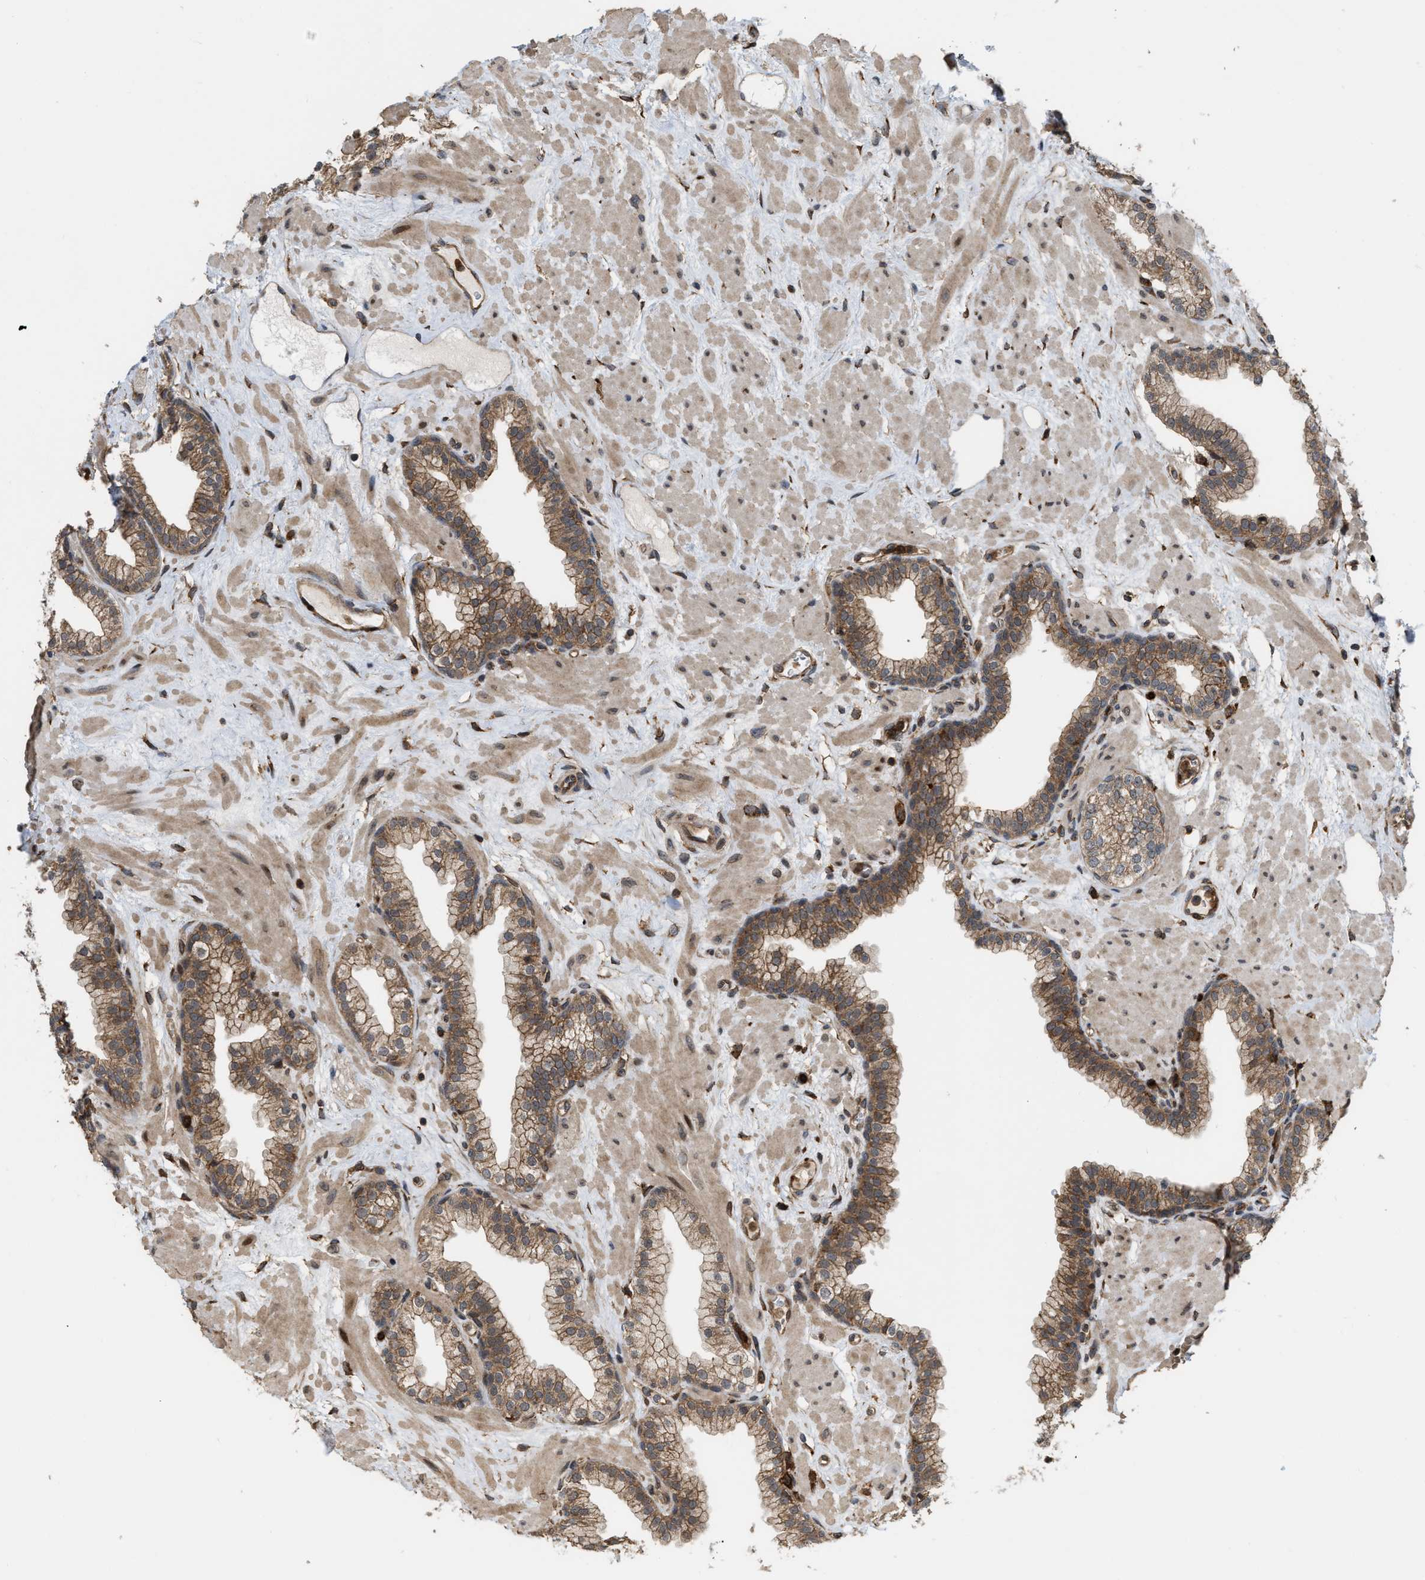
{"staining": {"intensity": "strong", "quantity": ">75%", "location": "cytoplasmic/membranous"}, "tissue": "prostate", "cell_type": "Glandular cells", "image_type": "normal", "snomed": [{"axis": "morphology", "description": "Normal tissue, NOS"}, {"axis": "morphology", "description": "Urothelial carcinoma, Low grade"}, {"axis": "topography", "description": "Urinary bladder"}, {"axis": "topography", "description": "Prostate"}], "caption": "The photomicrograph shows a brown stain indicating the presence of a protein in the cytoplasmic/membranous of glandular cells in prostate.", "gene": "IQCE", "patient": {"sex": "male", "age": 60}}